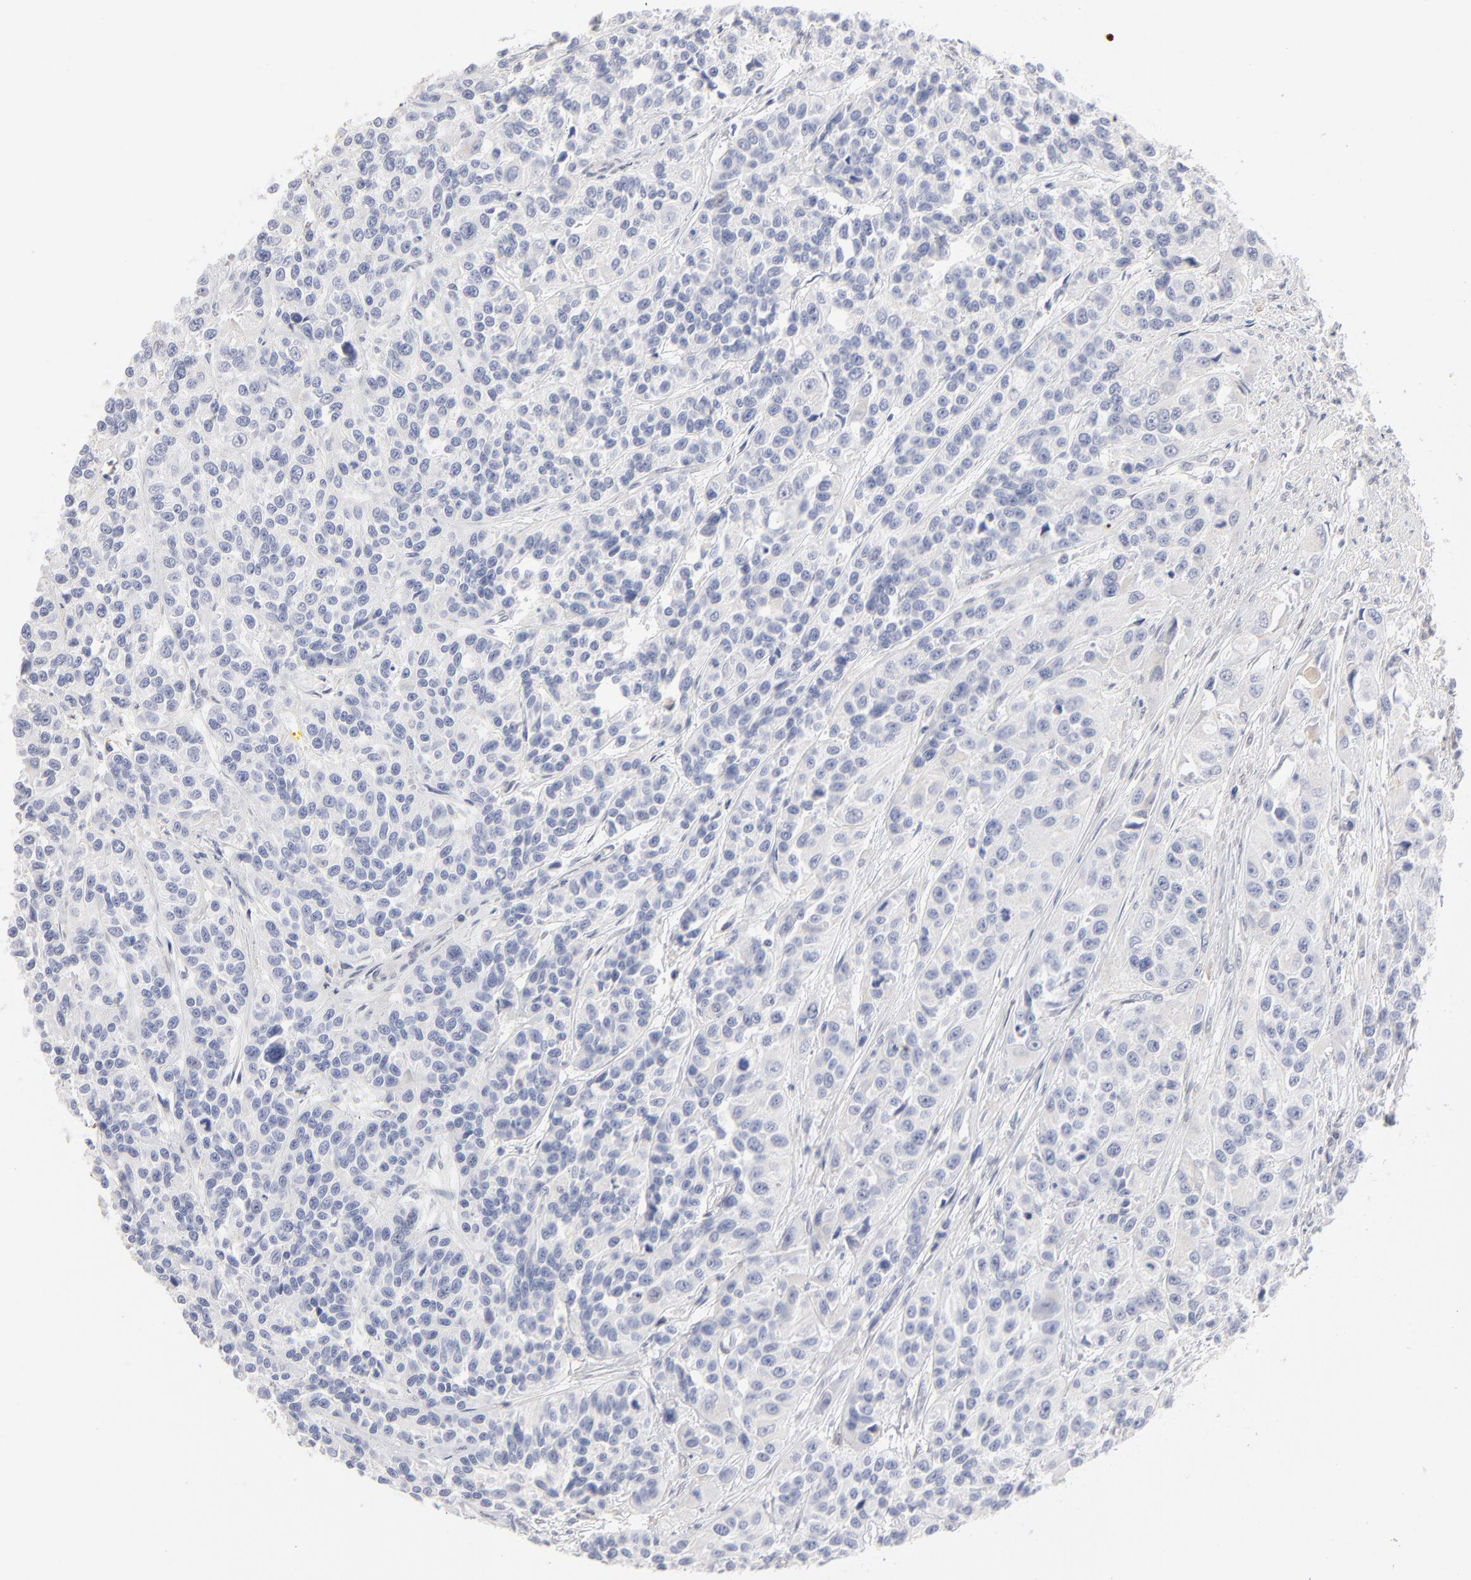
{"staining": {"intensity": "negative", "quantity": "none", "location": "none"}, "tissue": "urothelial cancer", "cell_type": "Tumor cells", "image_type": "cancer", "snomed": [{"axis": "morphology", "description": "Urothelial carcinoma, High grade"}, {"axis": "topography", "description": "Urinary bladder"}], "caption": "Immunohistochemistry (IHC) histopathology image of neoplastic tissue: human high-grade urothelial carcinoma stained with DAB demonstrates no significant protein staining in tumor cells.", "gene": "RBM3", "patient": {"sex": "female", "age": 81}}